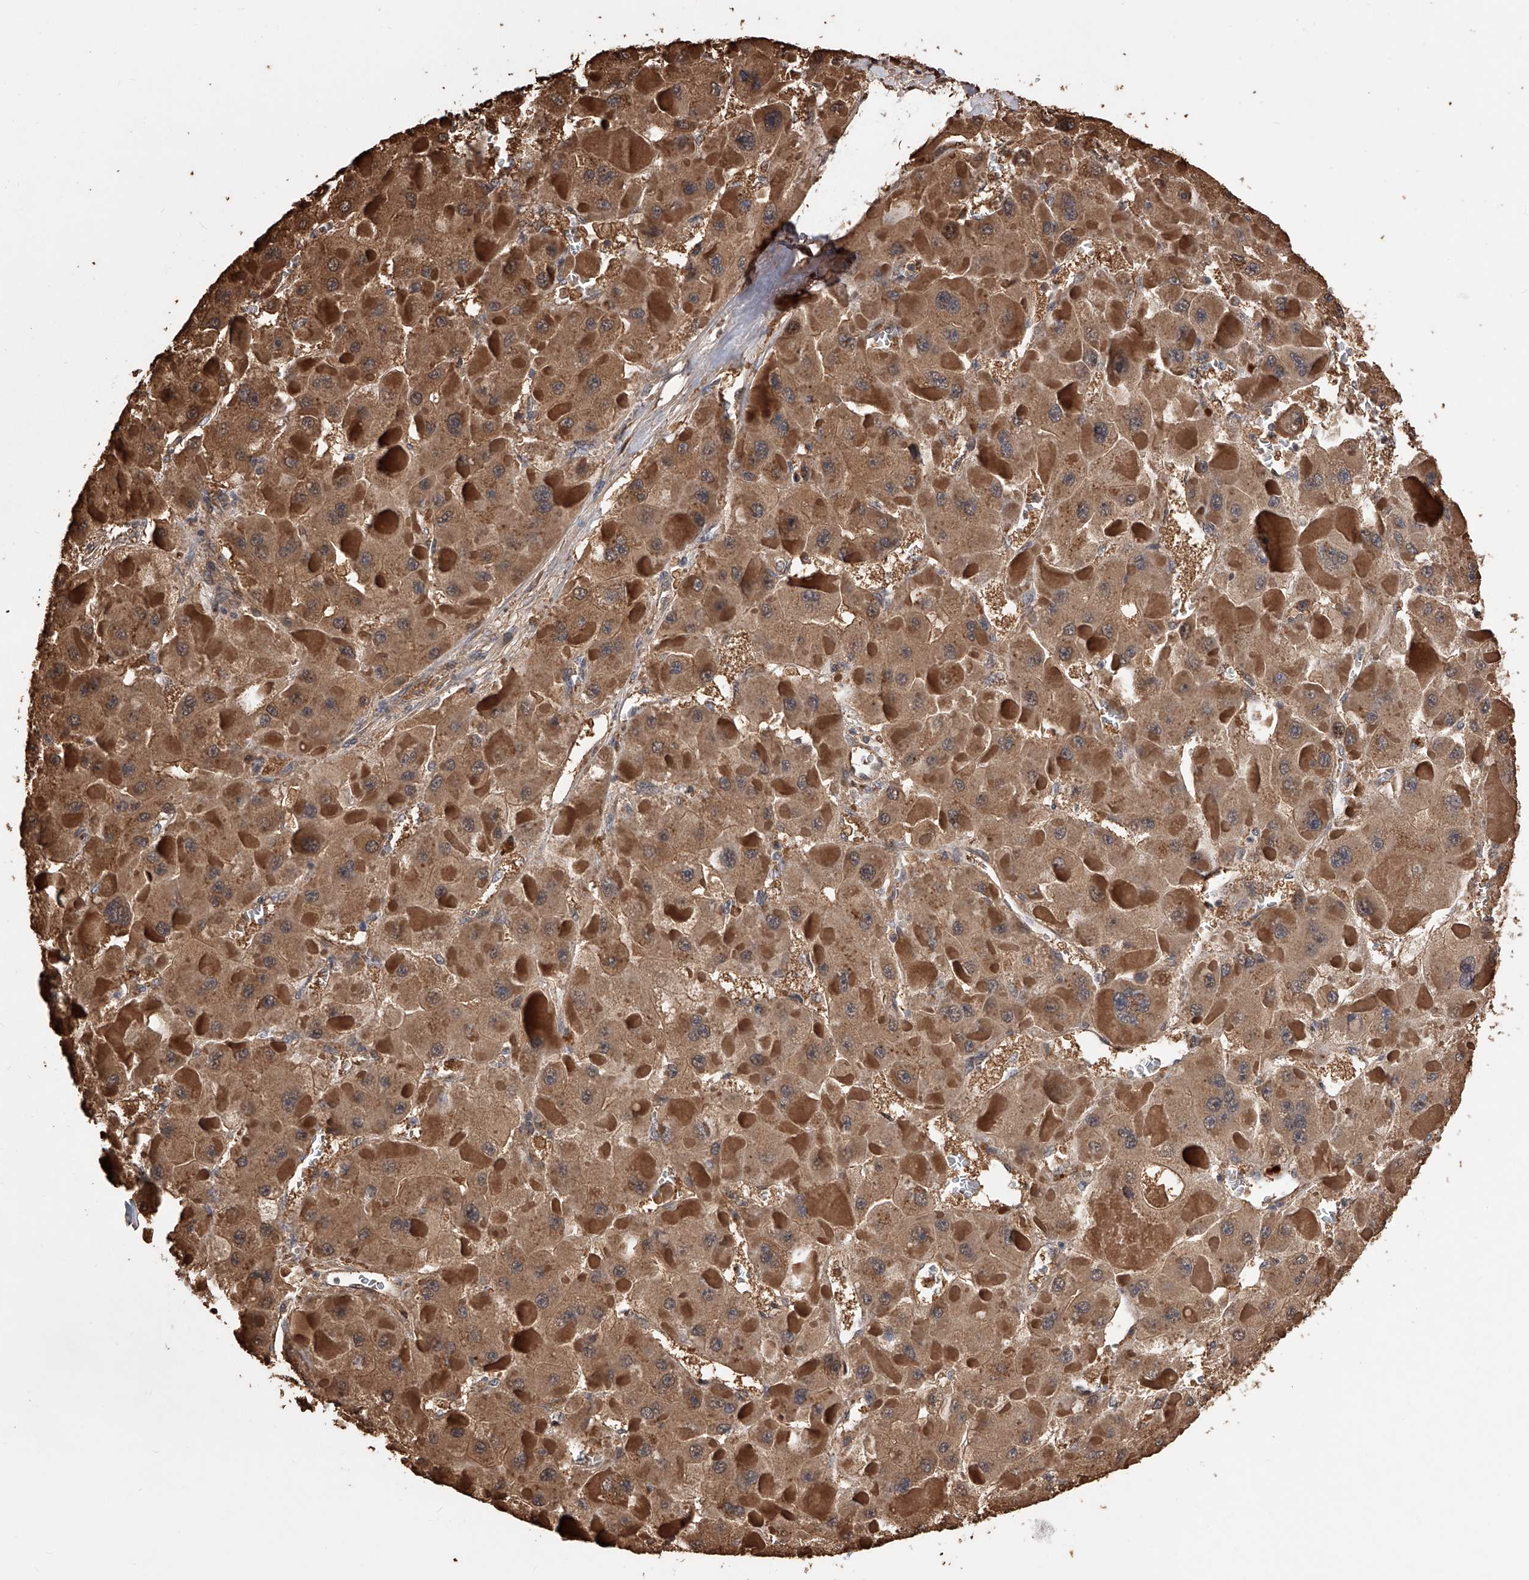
{"staining": {"intensity": "moderate", "quantity": ">75%", "location": "cytoplasmic/membranous"}, "tissue": "liver cancer", "cell_type": "Tumor cells", "image_type": "cancer", "snomed": [{"axis": "morphology", "description": "Carcinoma, Hepatocellular, NOS"}, {"axis": "topography", "description": "Liver"}], "caption": "A brown stain shows moderate cytoplasmic/membranous expression of a protein in liver cancer (hepatocellular carcinoma) tumor cells. (DAB IHC with brightfield microscopy, high magnification).", "gene": "GMDS", "patient": {"sex": "female", "age": 73}}